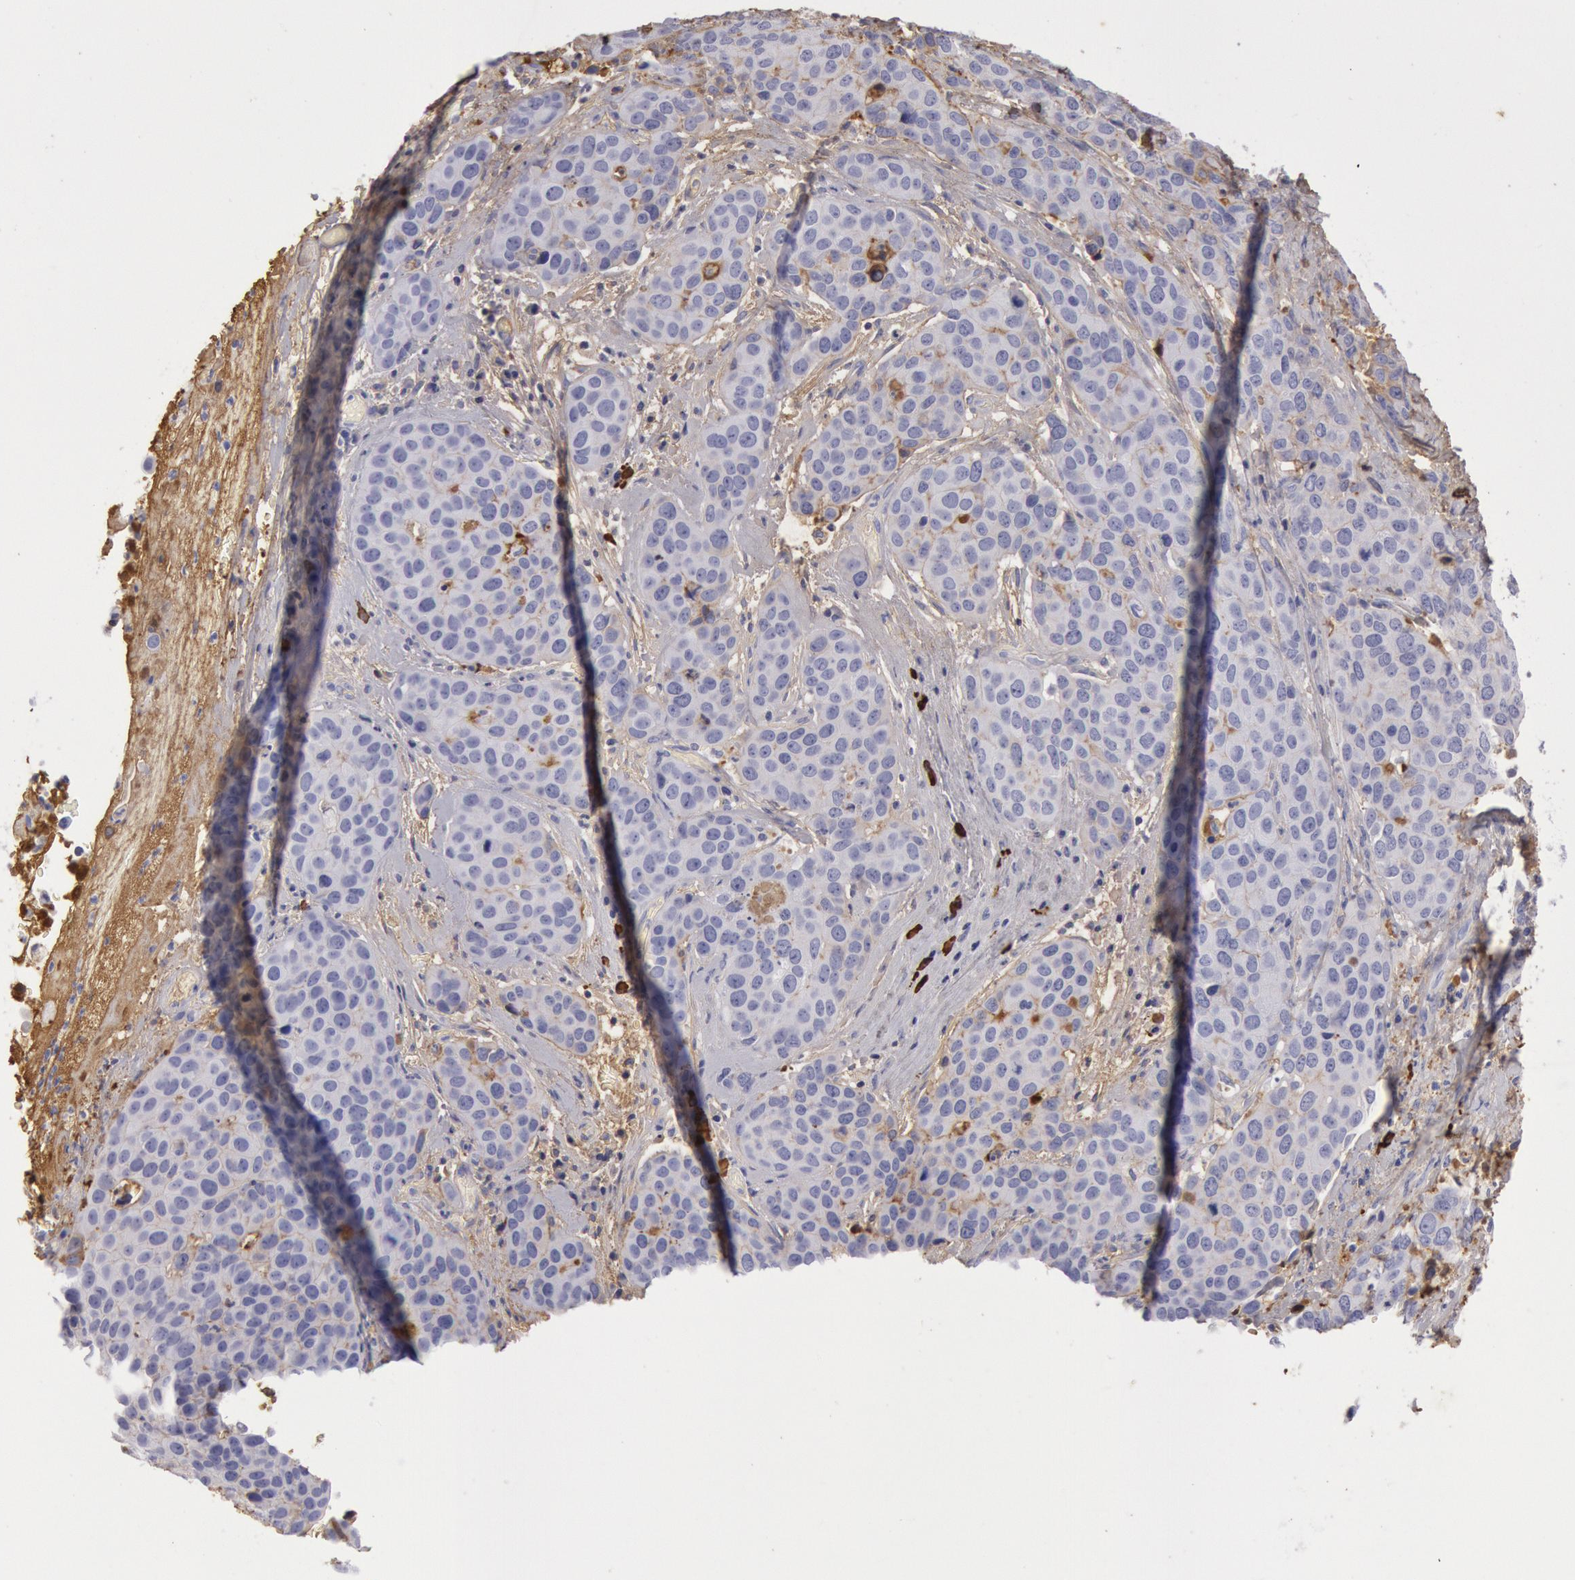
{"staining": {"intensity": "negative", "quantity": "none", "location": "none"}, "tissue": "cervical cancer", "cell_type": "Tumor cells", "image_type": "cancer", "snomed": [{"axis": "morphology", "description": "Squamous cell carcinoma, NOS"}, {"axis": "topography", "description": "Cervix"}], "caption": "The histopathology image shows no significant expression in tumor cells of cervical squamous cell carcinoma.", "gene": "IGHA1", "patient": {"sex": "female", "age": 54}}